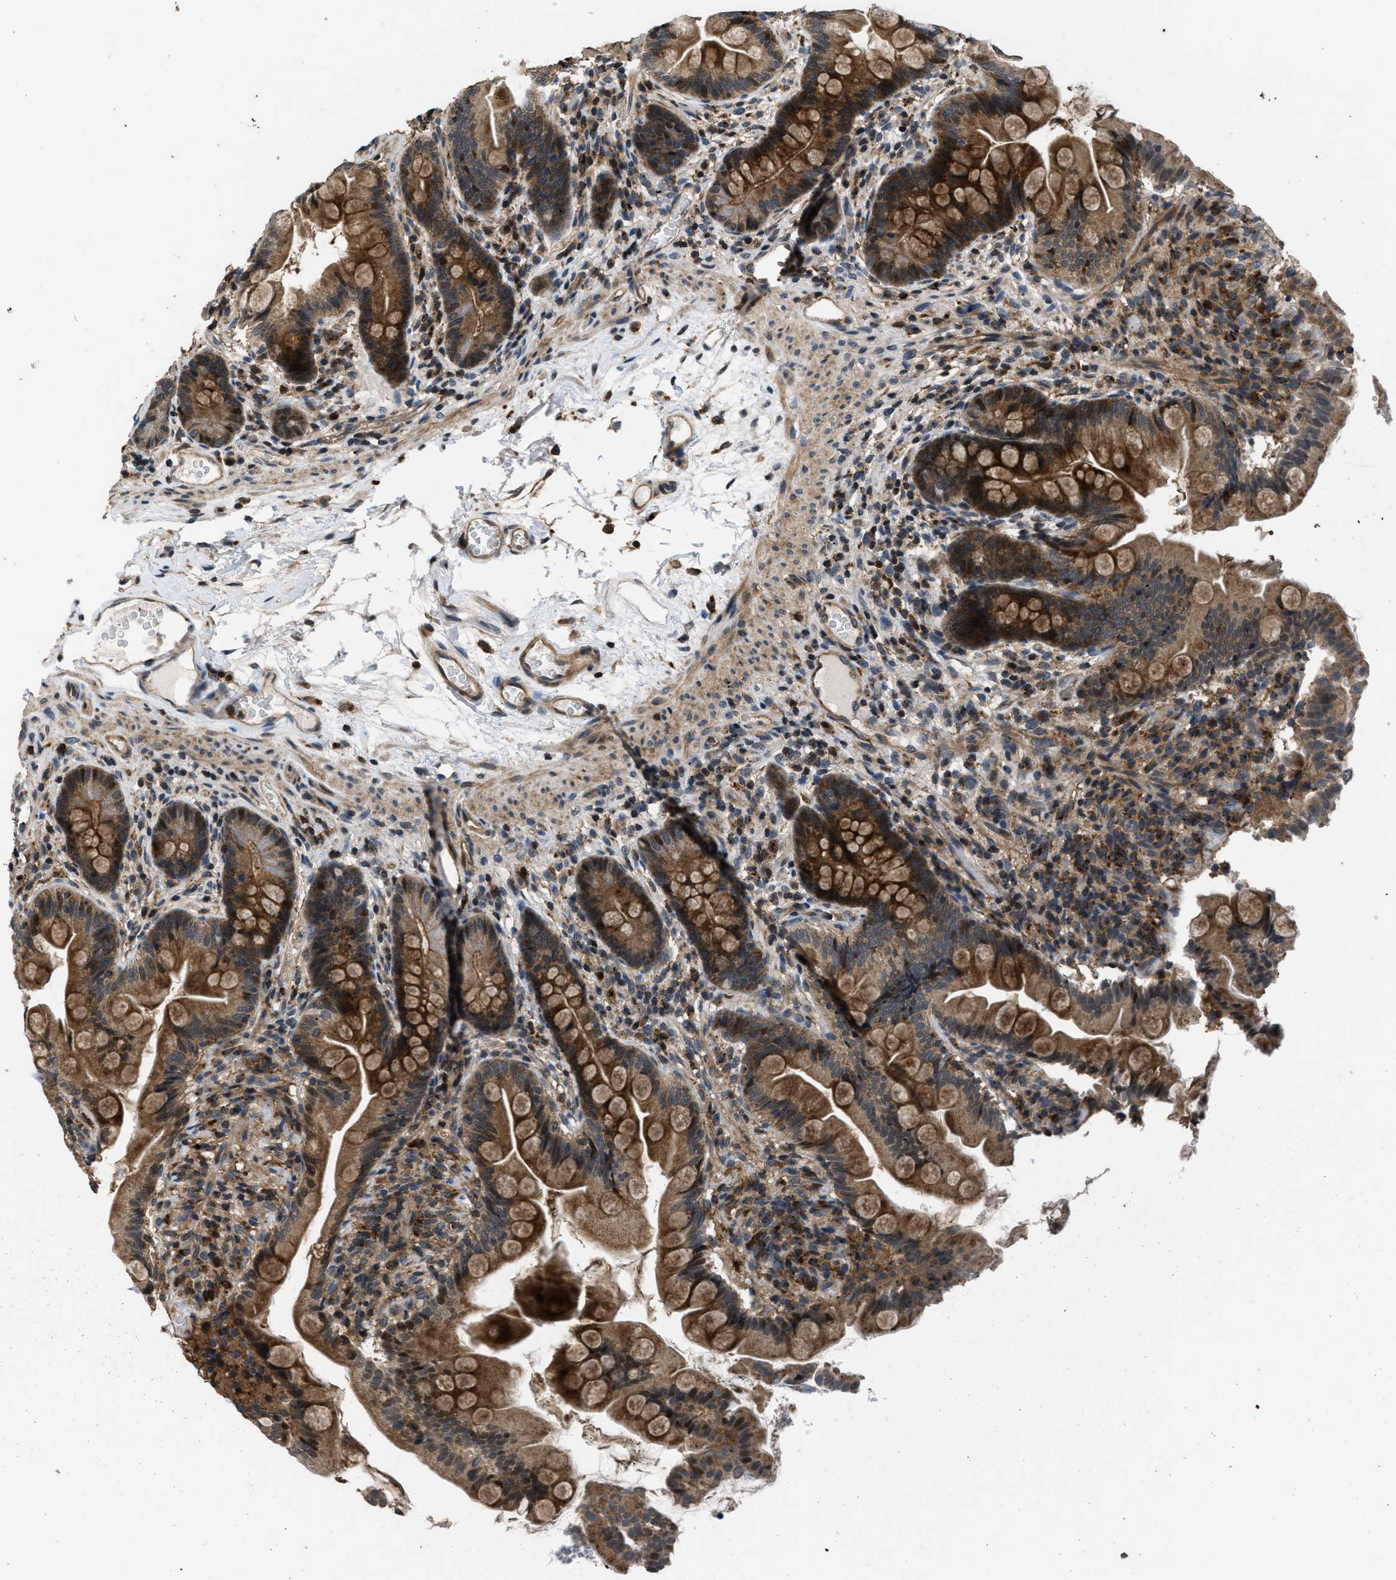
{"staining": {"intensity": "strong", "quantity": ">75%", "location": "cytoplasmic/membranous"}, "tissue": "small intestine", "cell_type": "Glandular cells", "image_type": "normal", "snomed": [{"axis": "morphology", "description": "Normal tissue, NOS"}, {"axis": "topography", "description": "Small intestine"}], "caption": "This is an image of immunohistochemistry (IHC) staining of benign small intestine, which shows strong expression in the cytoplasmic/membranous of glandular cells.", "gene": "CTBS", "patient": {"sex": "female", "age": 56}}